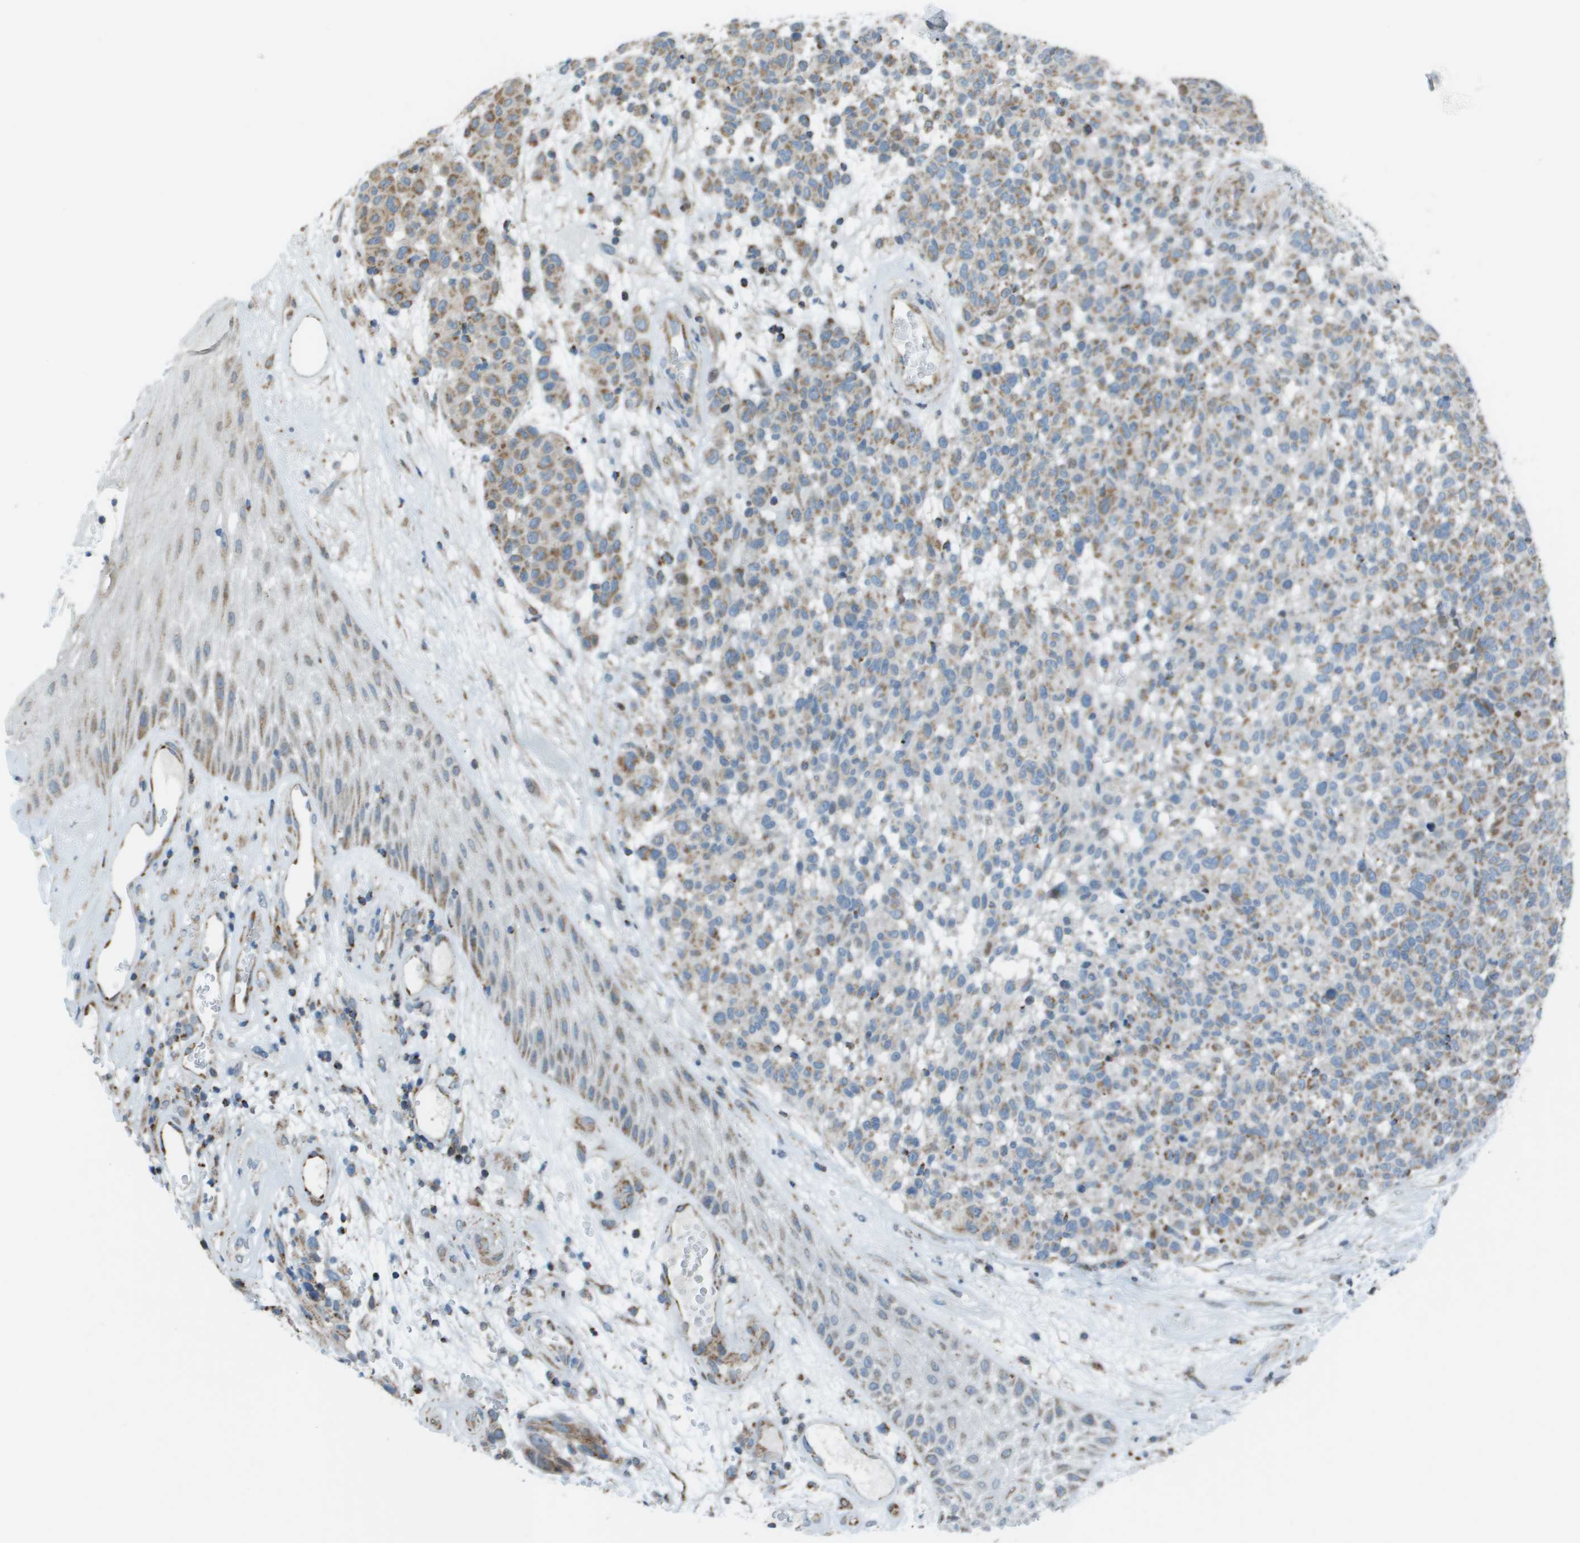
{"staining": {"intensity": "moderate", "quantity": "25%-75%", "location": "cytoplasmic/membranous"}, "tissue": "melanoma", "cell_type": "Tumor cells", "image_type": "cancer", "snomed": [{"axis": "morphology", "description": "Malignant melanoma, NOS"}, {"axis": "topography", "description": "Skin"}], "caption": "Melanoma stained with immunohistochemistry (IHC) shows moderate cytoplasmic/membranous positivity in about 25%-75% of tumor cells.", "gene": "MGAT3", "patient": {"sex": "male", "age": 59}}